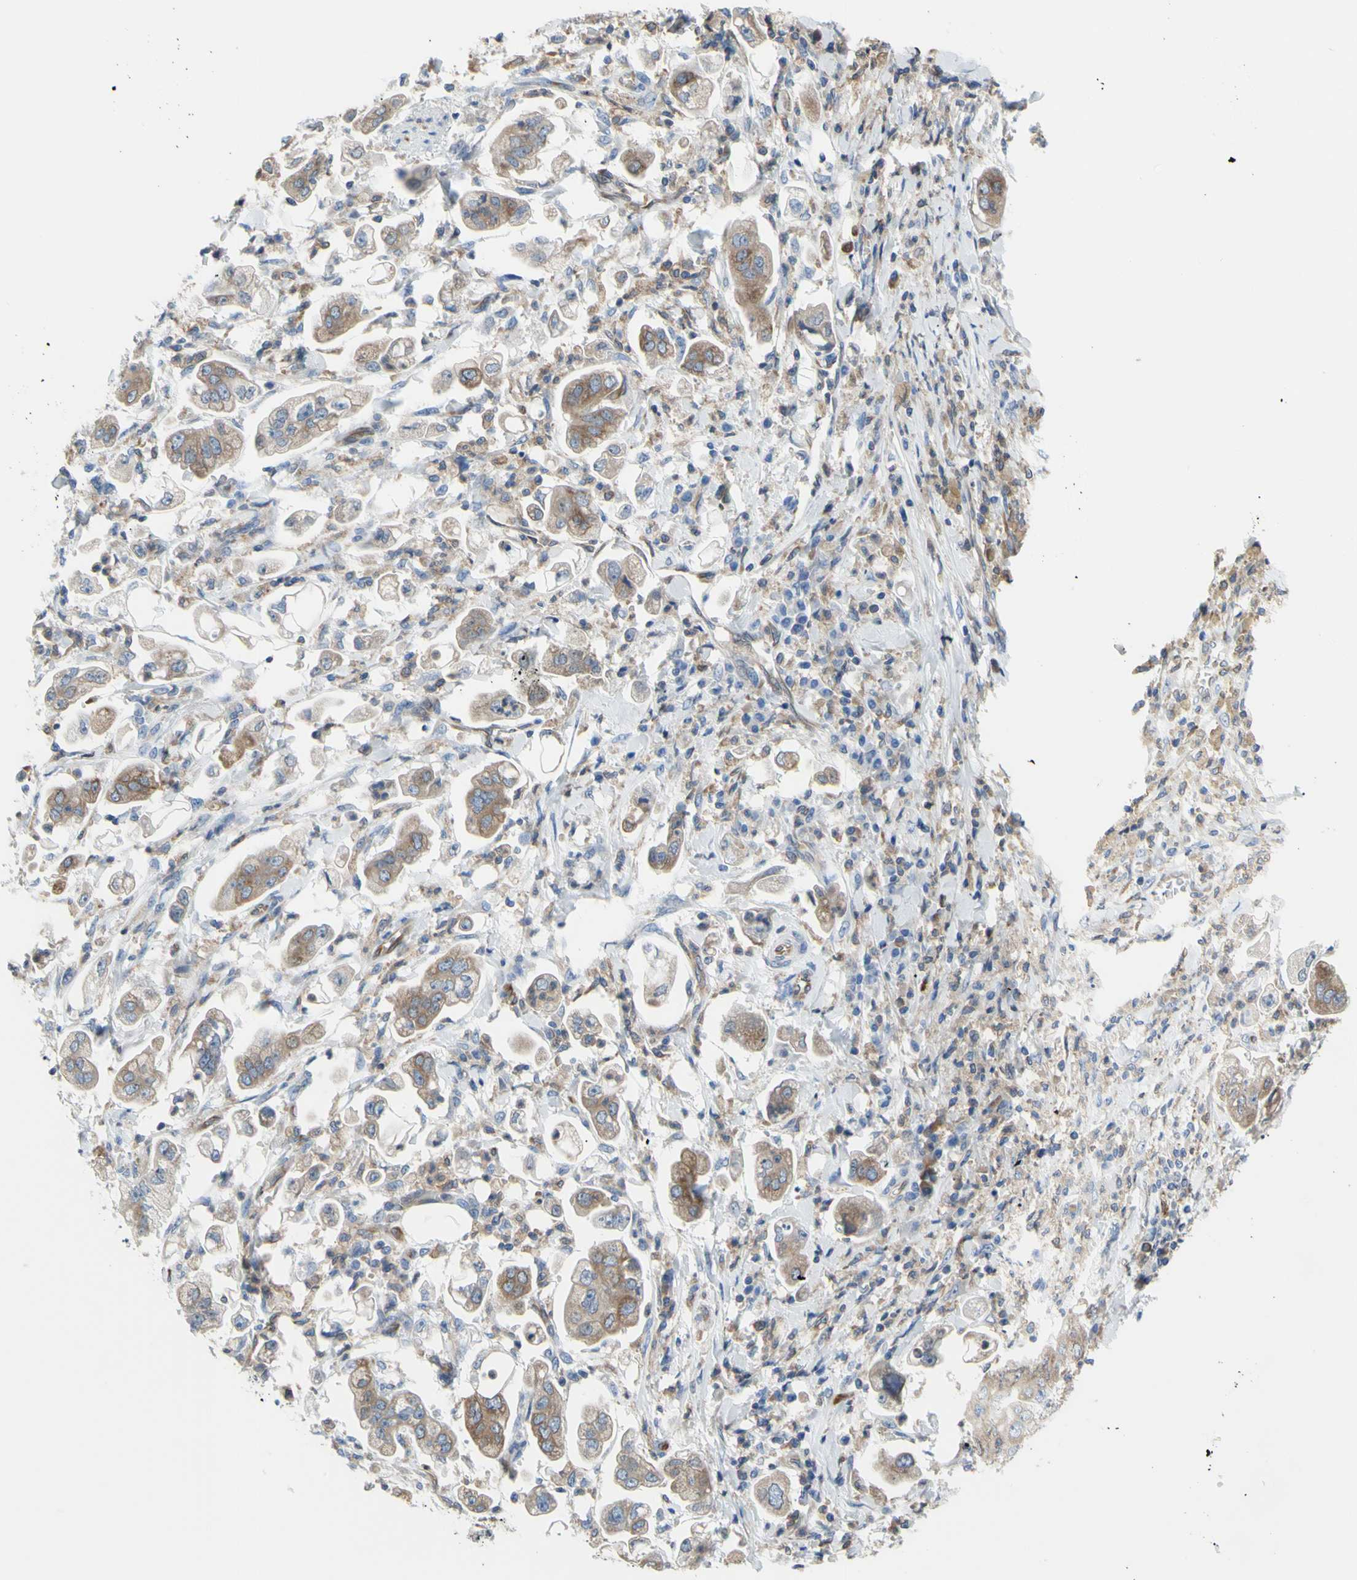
{"staining": {"intensity": "moderate", "quantity": ">75%", "location": "cytoplasmic/membranous"}, "tissue": "stomach cancer", "cell_type": "Tumor cells", "image_type": "cancer", "snomed": [{"axis": "morphology", "description": "Adenocarcinoma, NOS"}, {"axis": "topography", "description": "Stomach"}], "caption": "Immunohistochemistry of human adenocarcinoma (stomach) displays medium levels of moderate cytoplasmic/membranous positivity in about >75% of tumor cells. The staining was performed using DAB to visualize the protein expression in brown, while the nuclei were stained in blue with hematoxylin (Magnification: 20x).", "gene": "MGST2", "patient": {"sex": "male", "age": 62}}